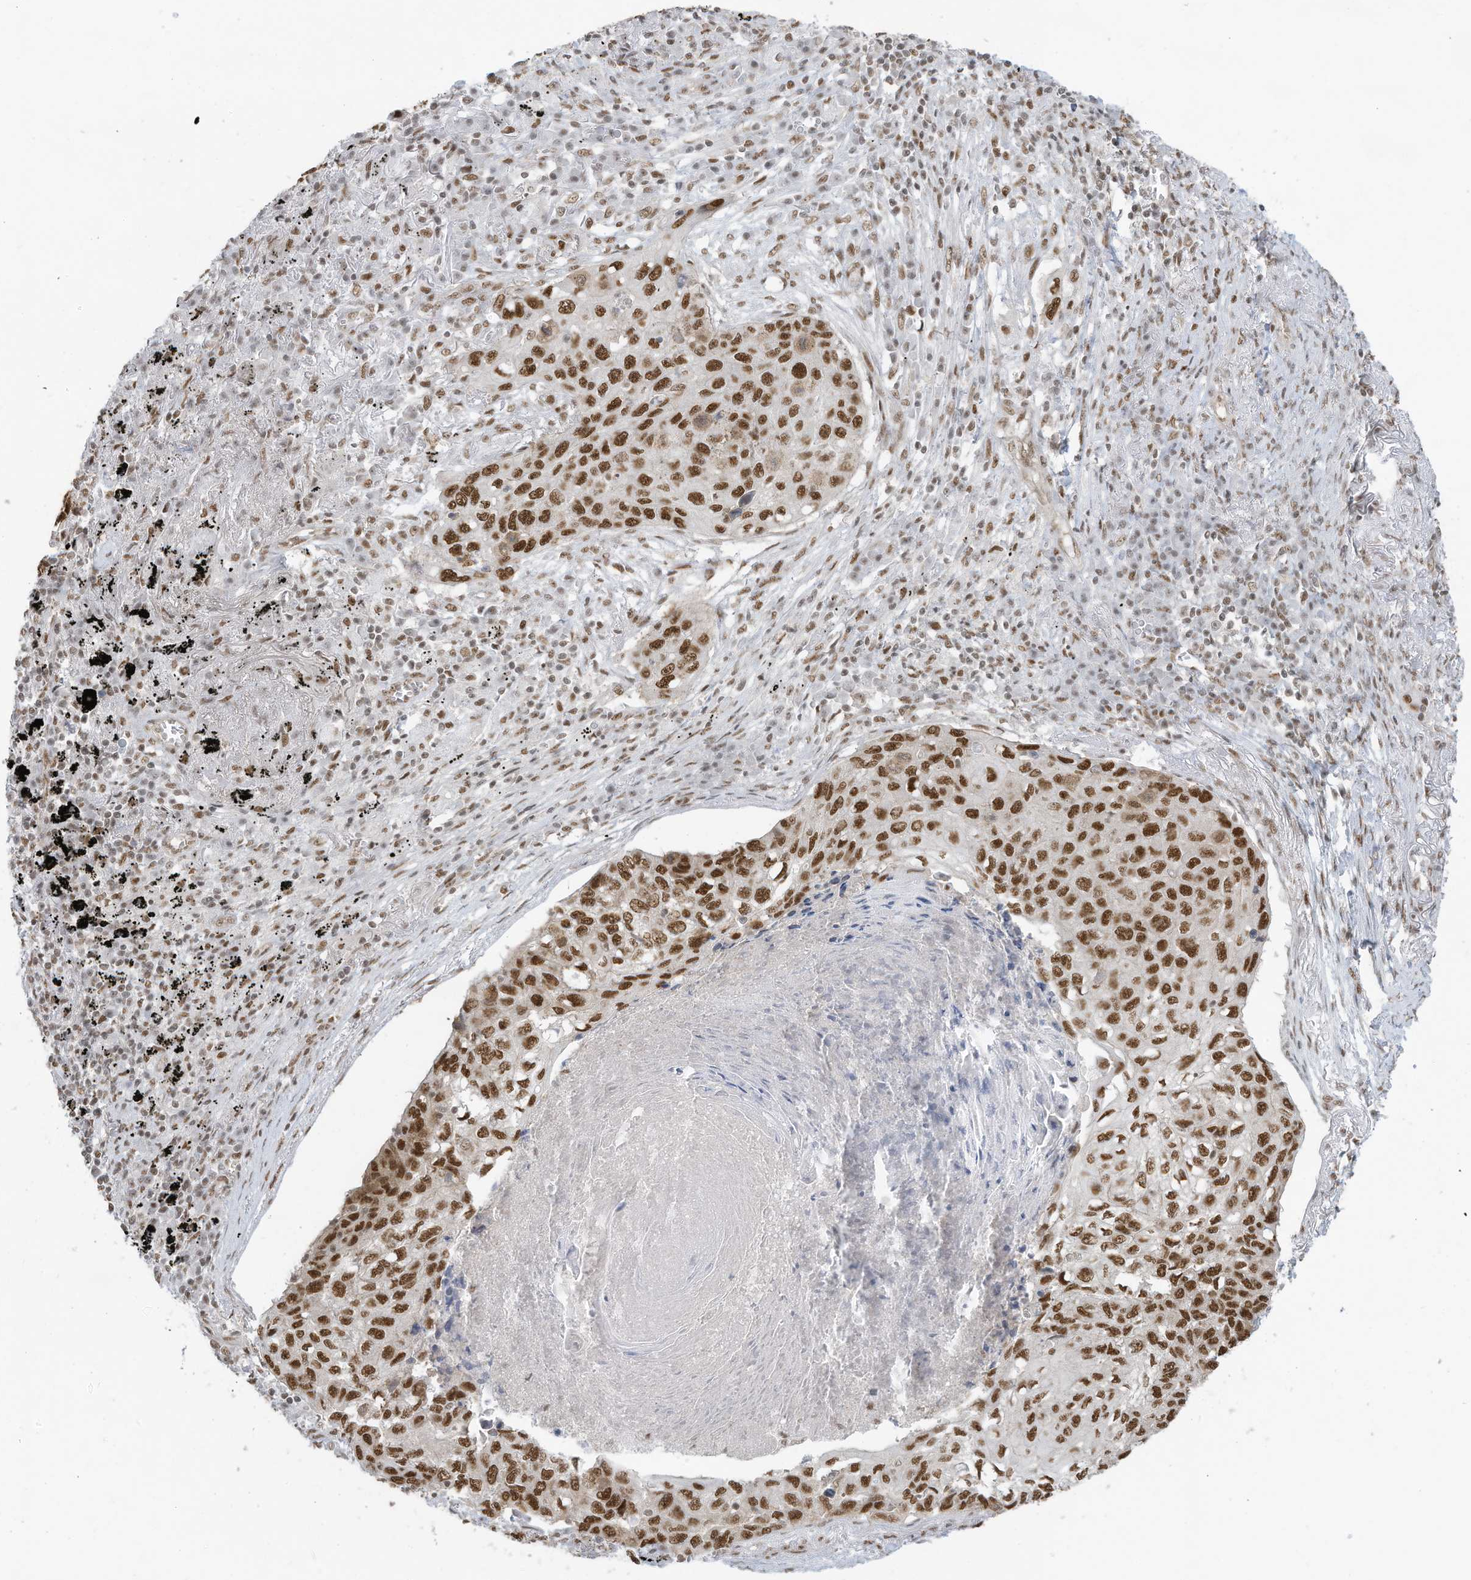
{"staining": {"intensity": "strong", "quantity": ">75%", "location": "nuclear"}, "tissue": "lung cancer", "cell_type": "Tumor cells", "image_type": "cancer", "snomed": [{"axis": "morphology", "description": "Squamous cell carcinoma, NOS"}, {"axis": "topography", "description": "Lung"}], "caption": "Lung cancer (squamous cell carcinoma) stained with immunohistochemistry (IHC) reveals strong nuclear staining in about >75% of tumor cells.", "gene": "DBR1", "patient": {"sex": "female", "age": 63}}